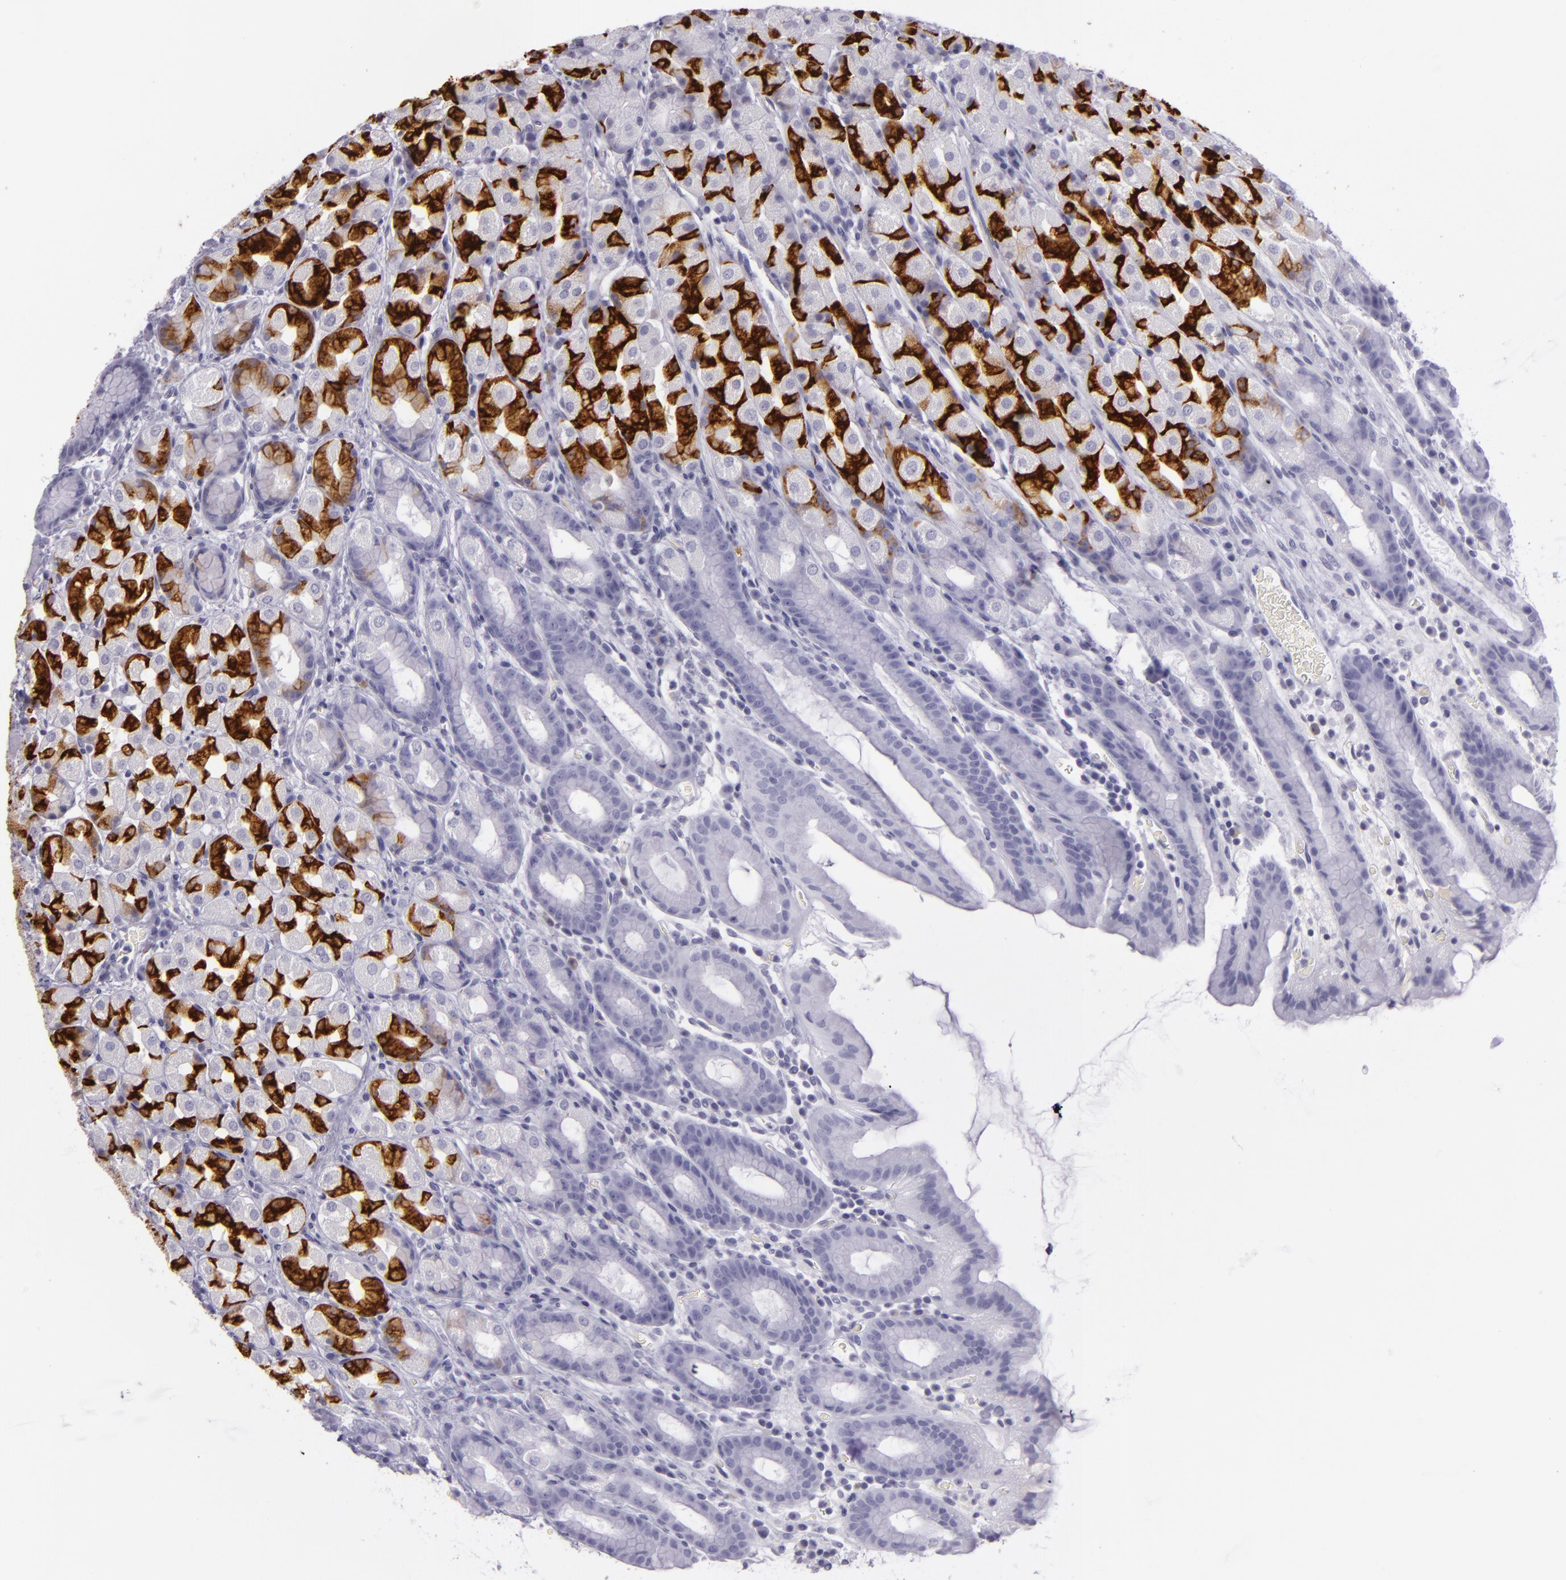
{"staining": {"intensity": "strong", "quantity": "<25%", "location": "cytoplasmic/membranous"}, "tissue": "stomach", "cell_type": "Glandular cells", "image_type": "normal", "snomed": [{"axis": "morphology", "description": "Normal tissue, NOS"}, {"axis": "topography", "description": "Stomach, upper"}], "caption": "This histopathology image exhibits immunohistochemistry staining of unremarkable stomach, with medium strong cytoplasmic/membranous expression in approximately <25% of glandular cells.", "gene": "MUC6", "patient": {"sex": "male", "age": 68}}